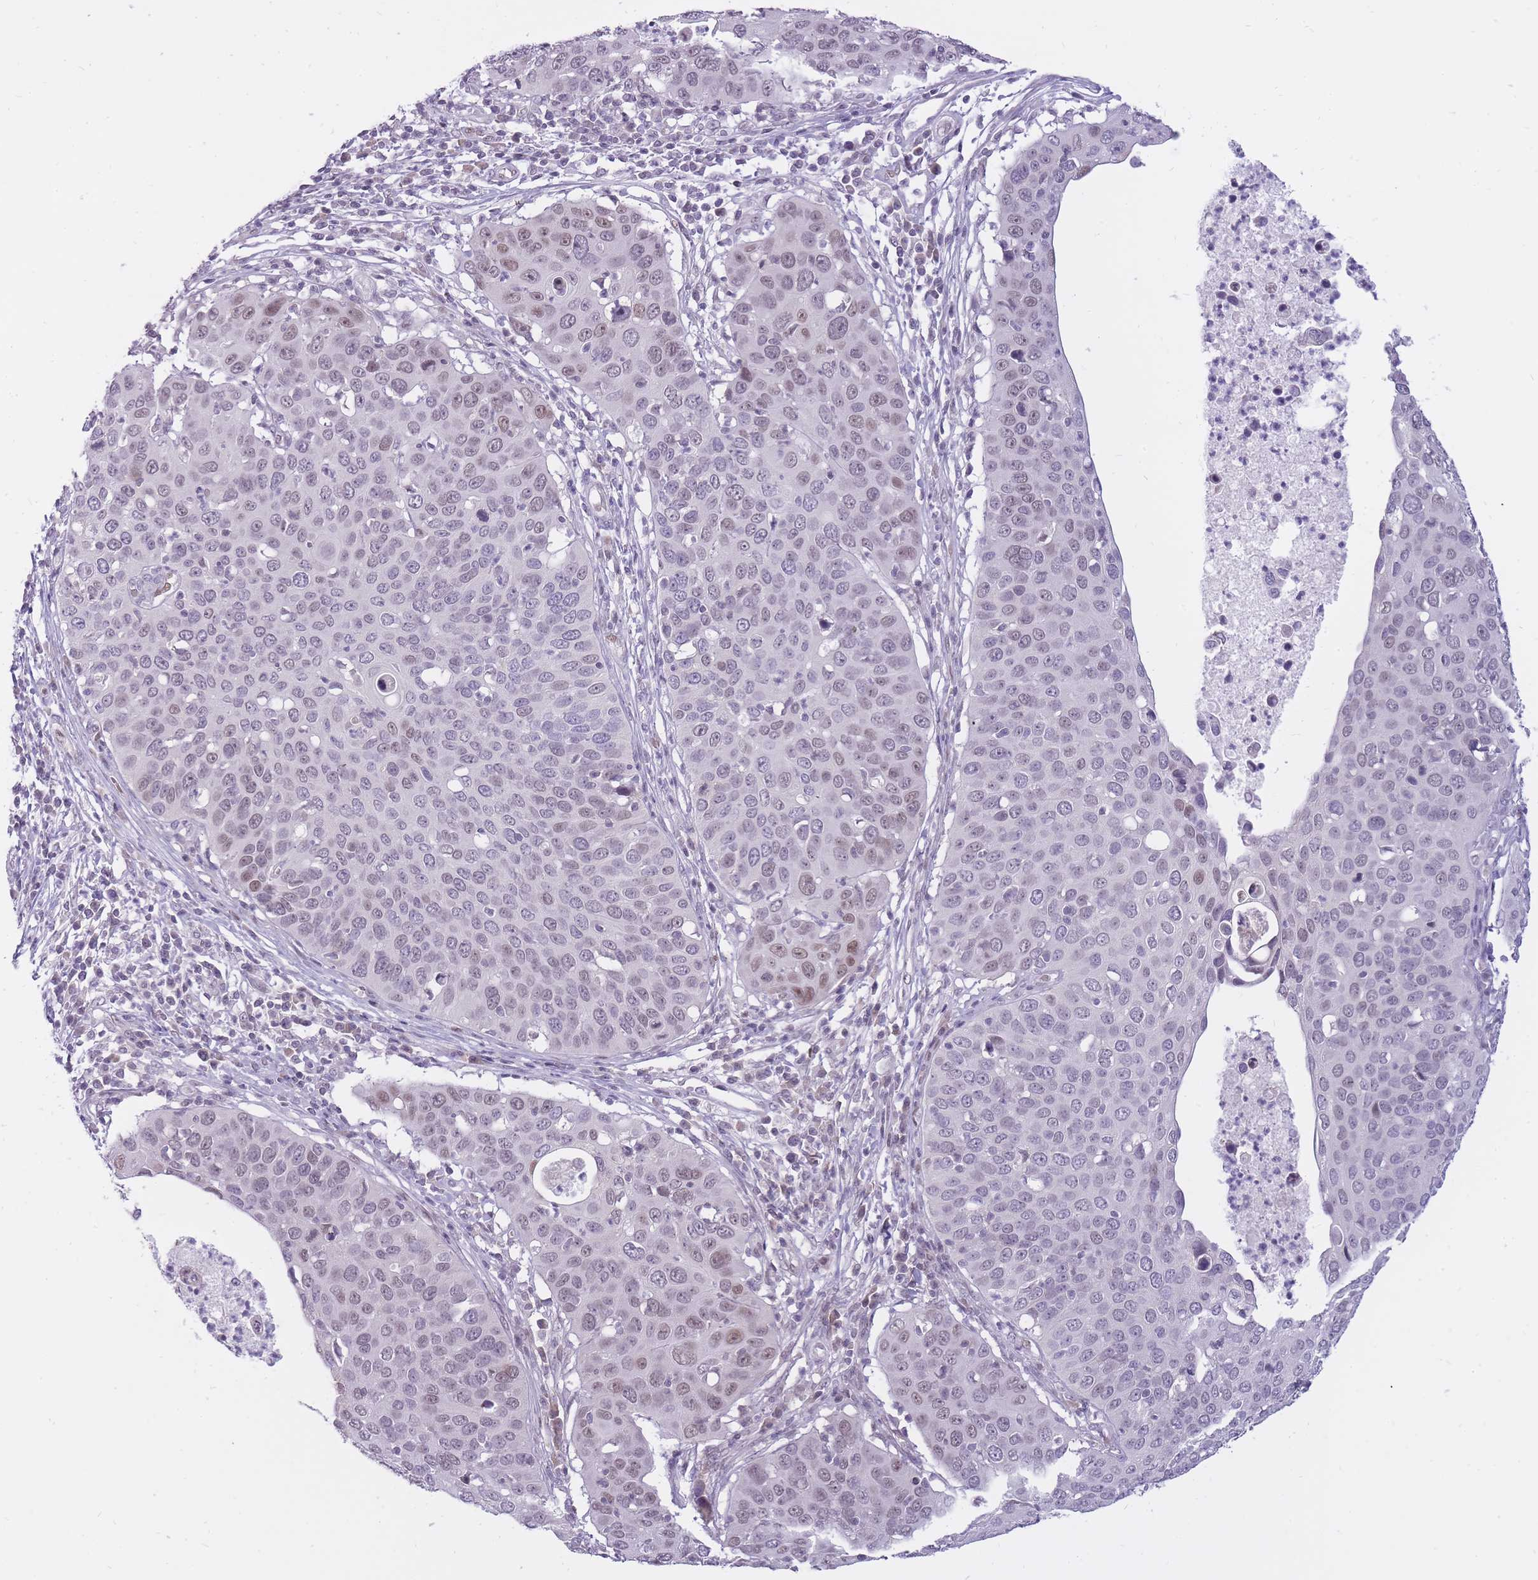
{"staining": {"intensity": "moderate", "quantity": "25%-75%", "location": "nuclear"}, "tissue": "cervical cancer", "cell_type": "Tumor cells", "image_type": "cancer", "snomed": [{"axis": "morphology", "description": "Squamous cell carcinoma, NOS"}, {"axis": "topography", "description": "Cervix"}], "caption": "Protein expression analysis of cervical squamous cell carcinoma displays moderate nuclear expression in approximately 25%-75% of tumor cells.", "gene": "POMZP3", "patient": {"sex": "female", "age": 36}}